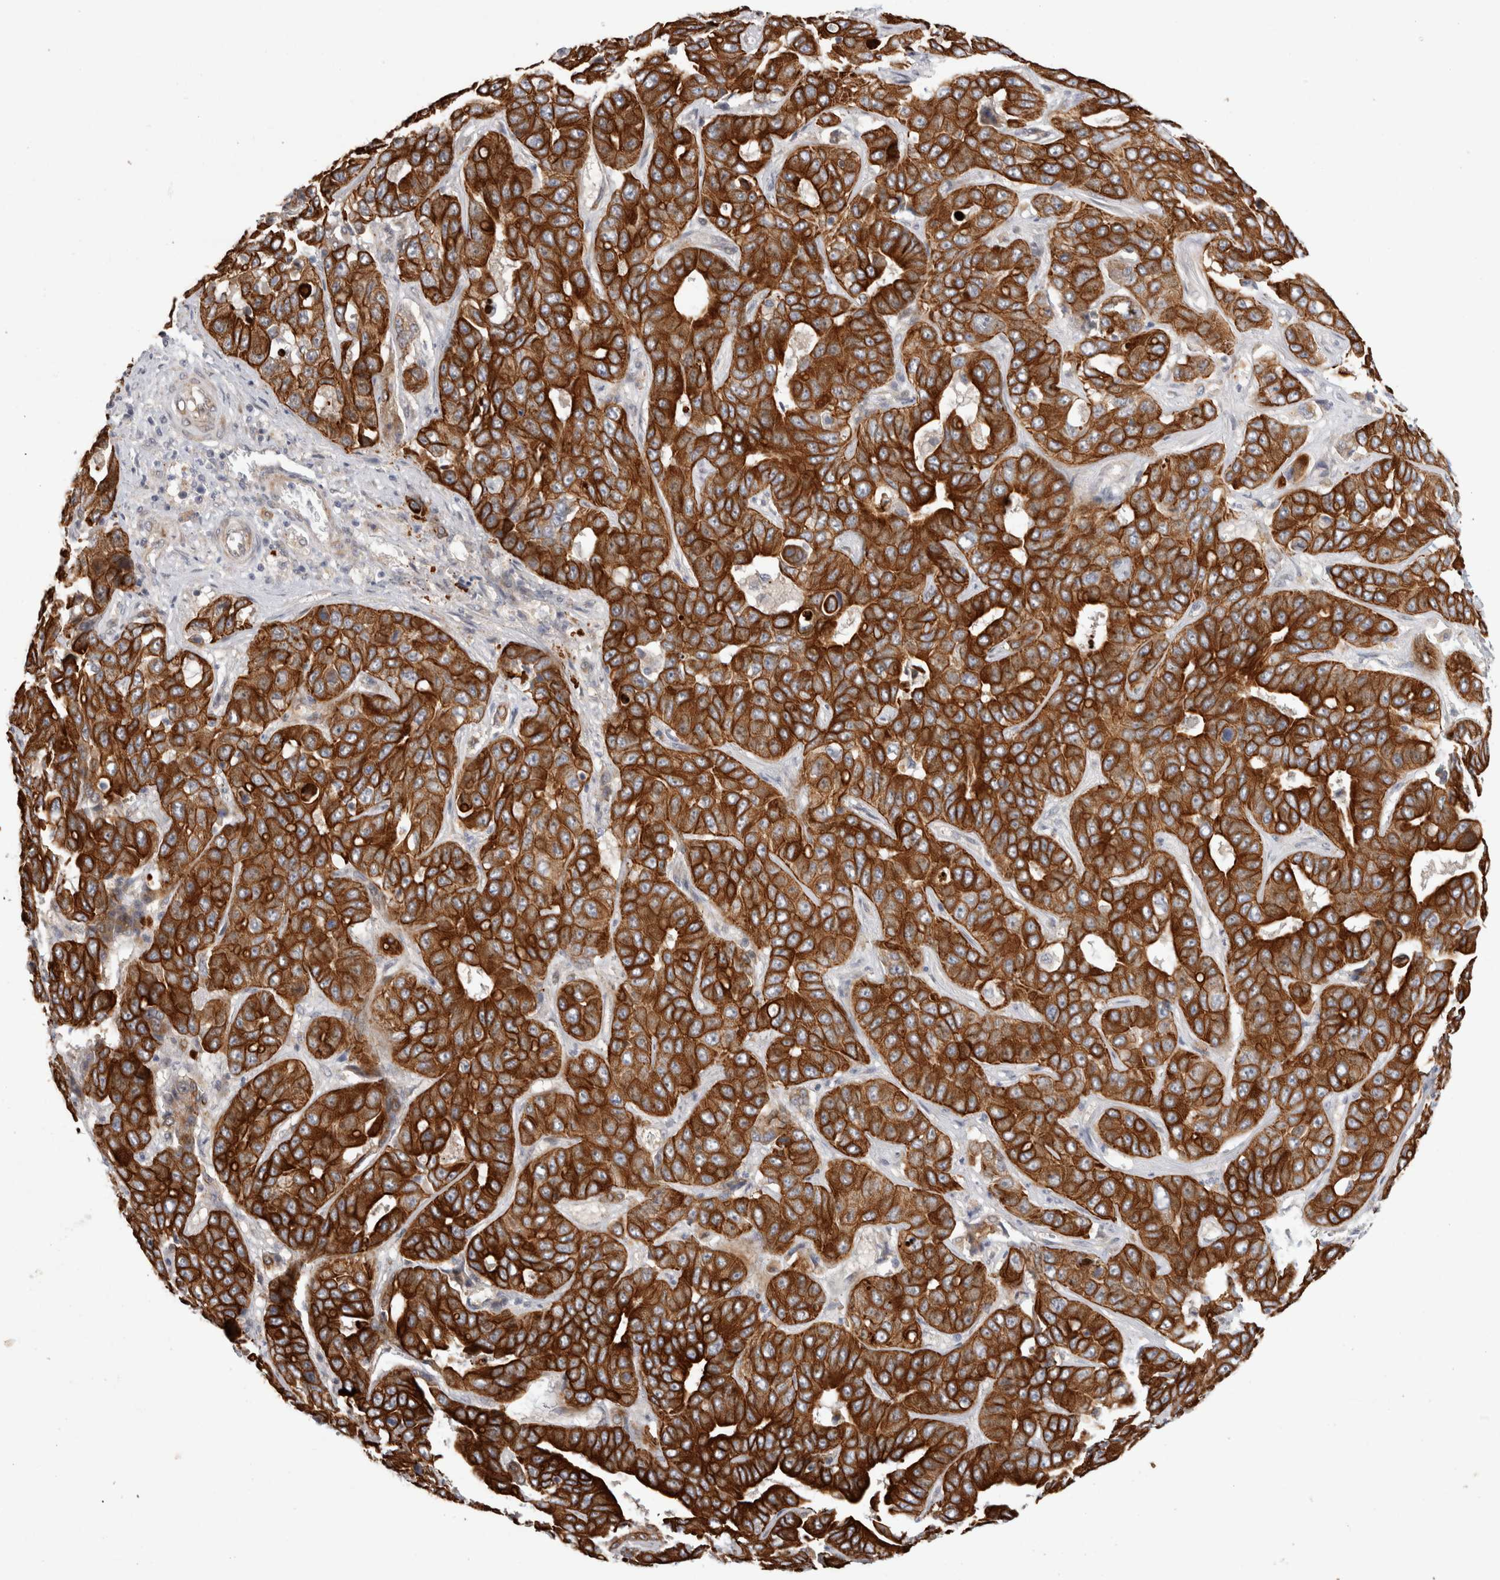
{"staining": {"intensity": "strong", "quantity": ">75%", "location": "cytoplasmic/membranous"}, "tissue": "liver cancer", "cell_type": "Tumor cells", "image_type": "cancer", "snomed": [{"axis": "morphology", "description": "Cholangiocarcinoma"}, {"axis": "topography", "description": "Liver"}], "caption": "Strong cytoplasmic/membranous protein positivity is seen in approximately >75% of tumor cells in cholangiocarcinoma (liver).", "gene": "CRISPLD1", "patient": {"sex": "female", "age": 52}}